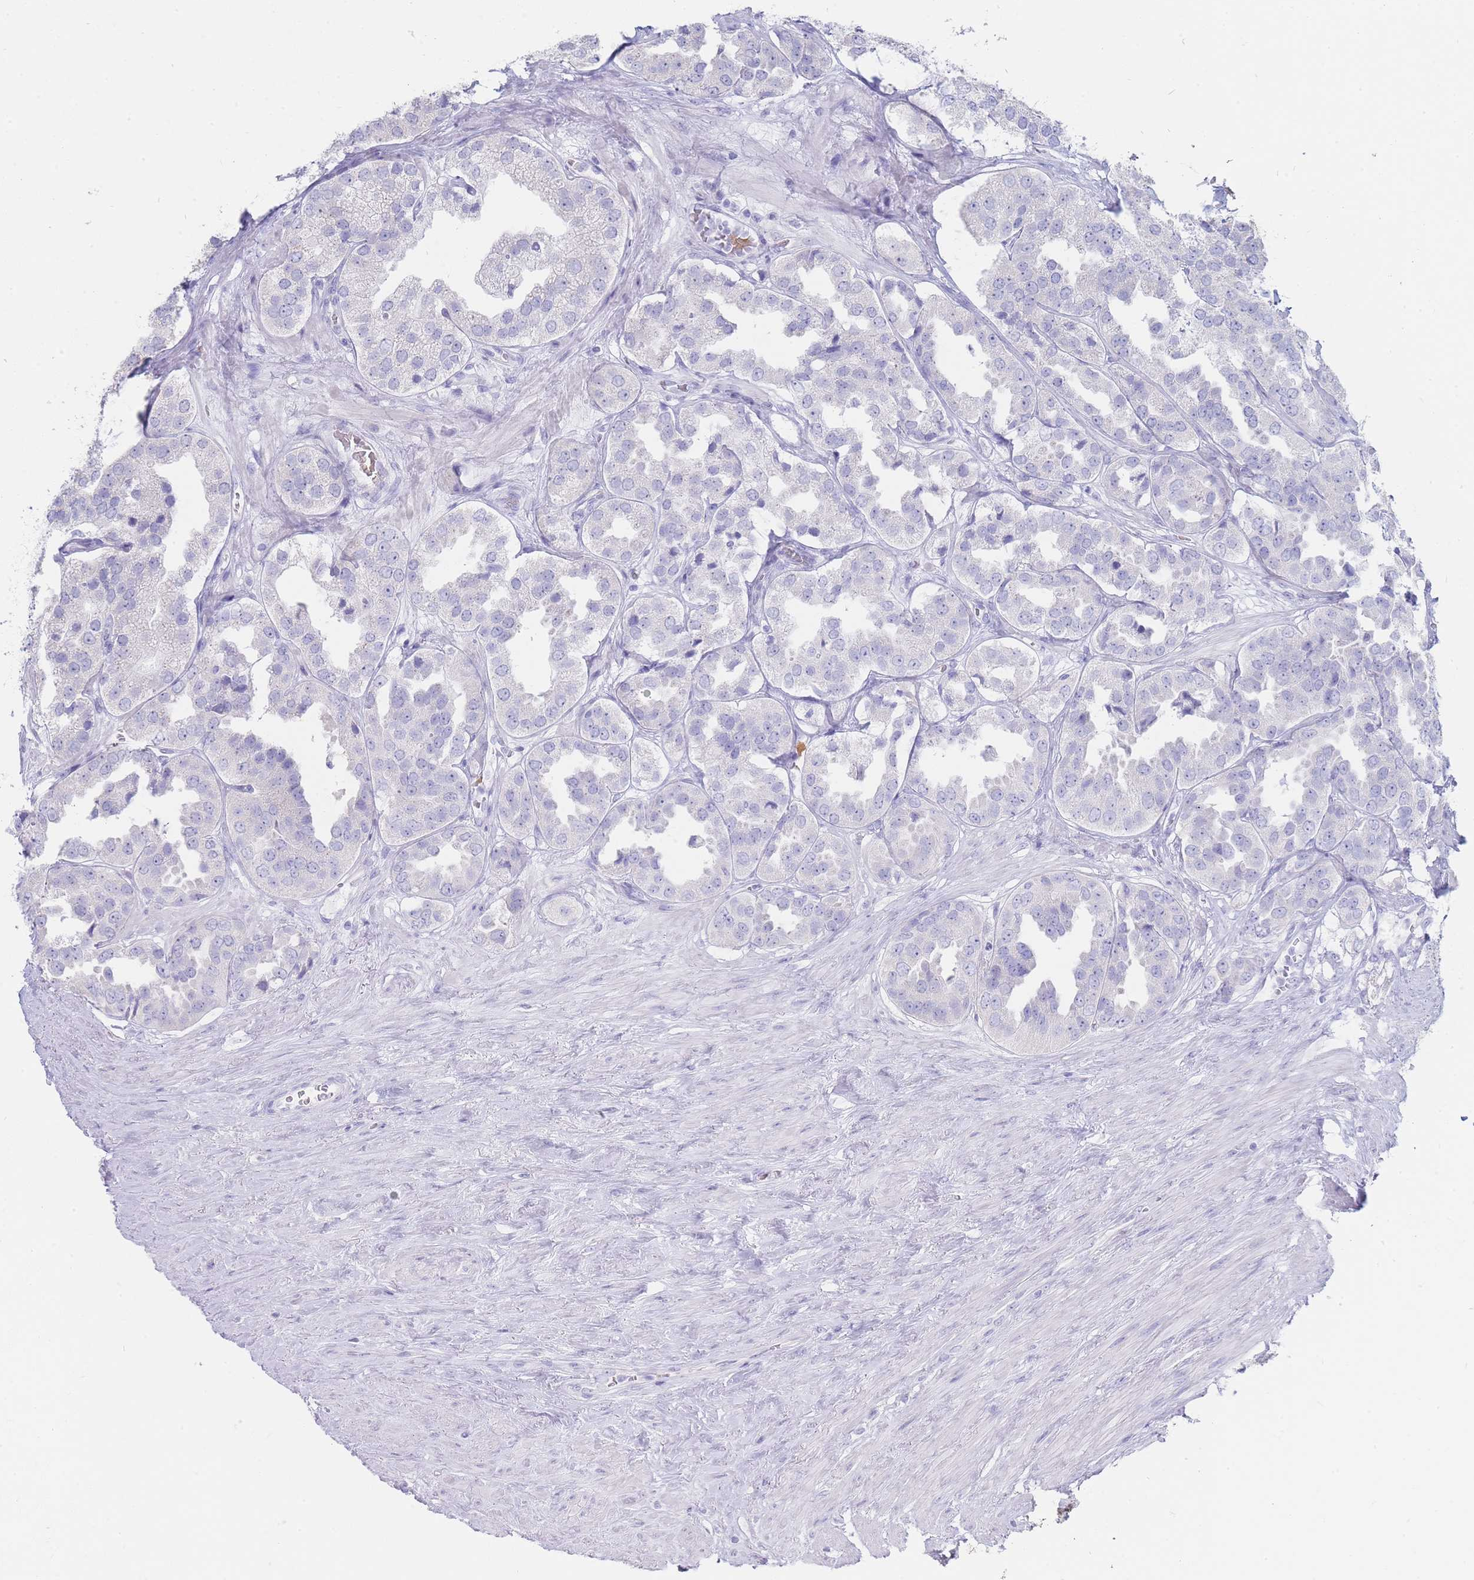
{"staining": {"intensity": "negative", "quantity": "none", "location": "none"}, "tissue": "prostate cancer", "cell_type": "Tumor cells", "image_type": "cancer", "snomed": [{"axis": "morphology", "description": "Adenocarcinoma, High grade"}, {"axis": "topography", "description": "Prostate"}], "caption": "Immunohistochemical staining of human prostate cancer shows no significant expression in tumor cells.", "gene": "HBG2", "patient": {"sex": "male", "age": 63}}